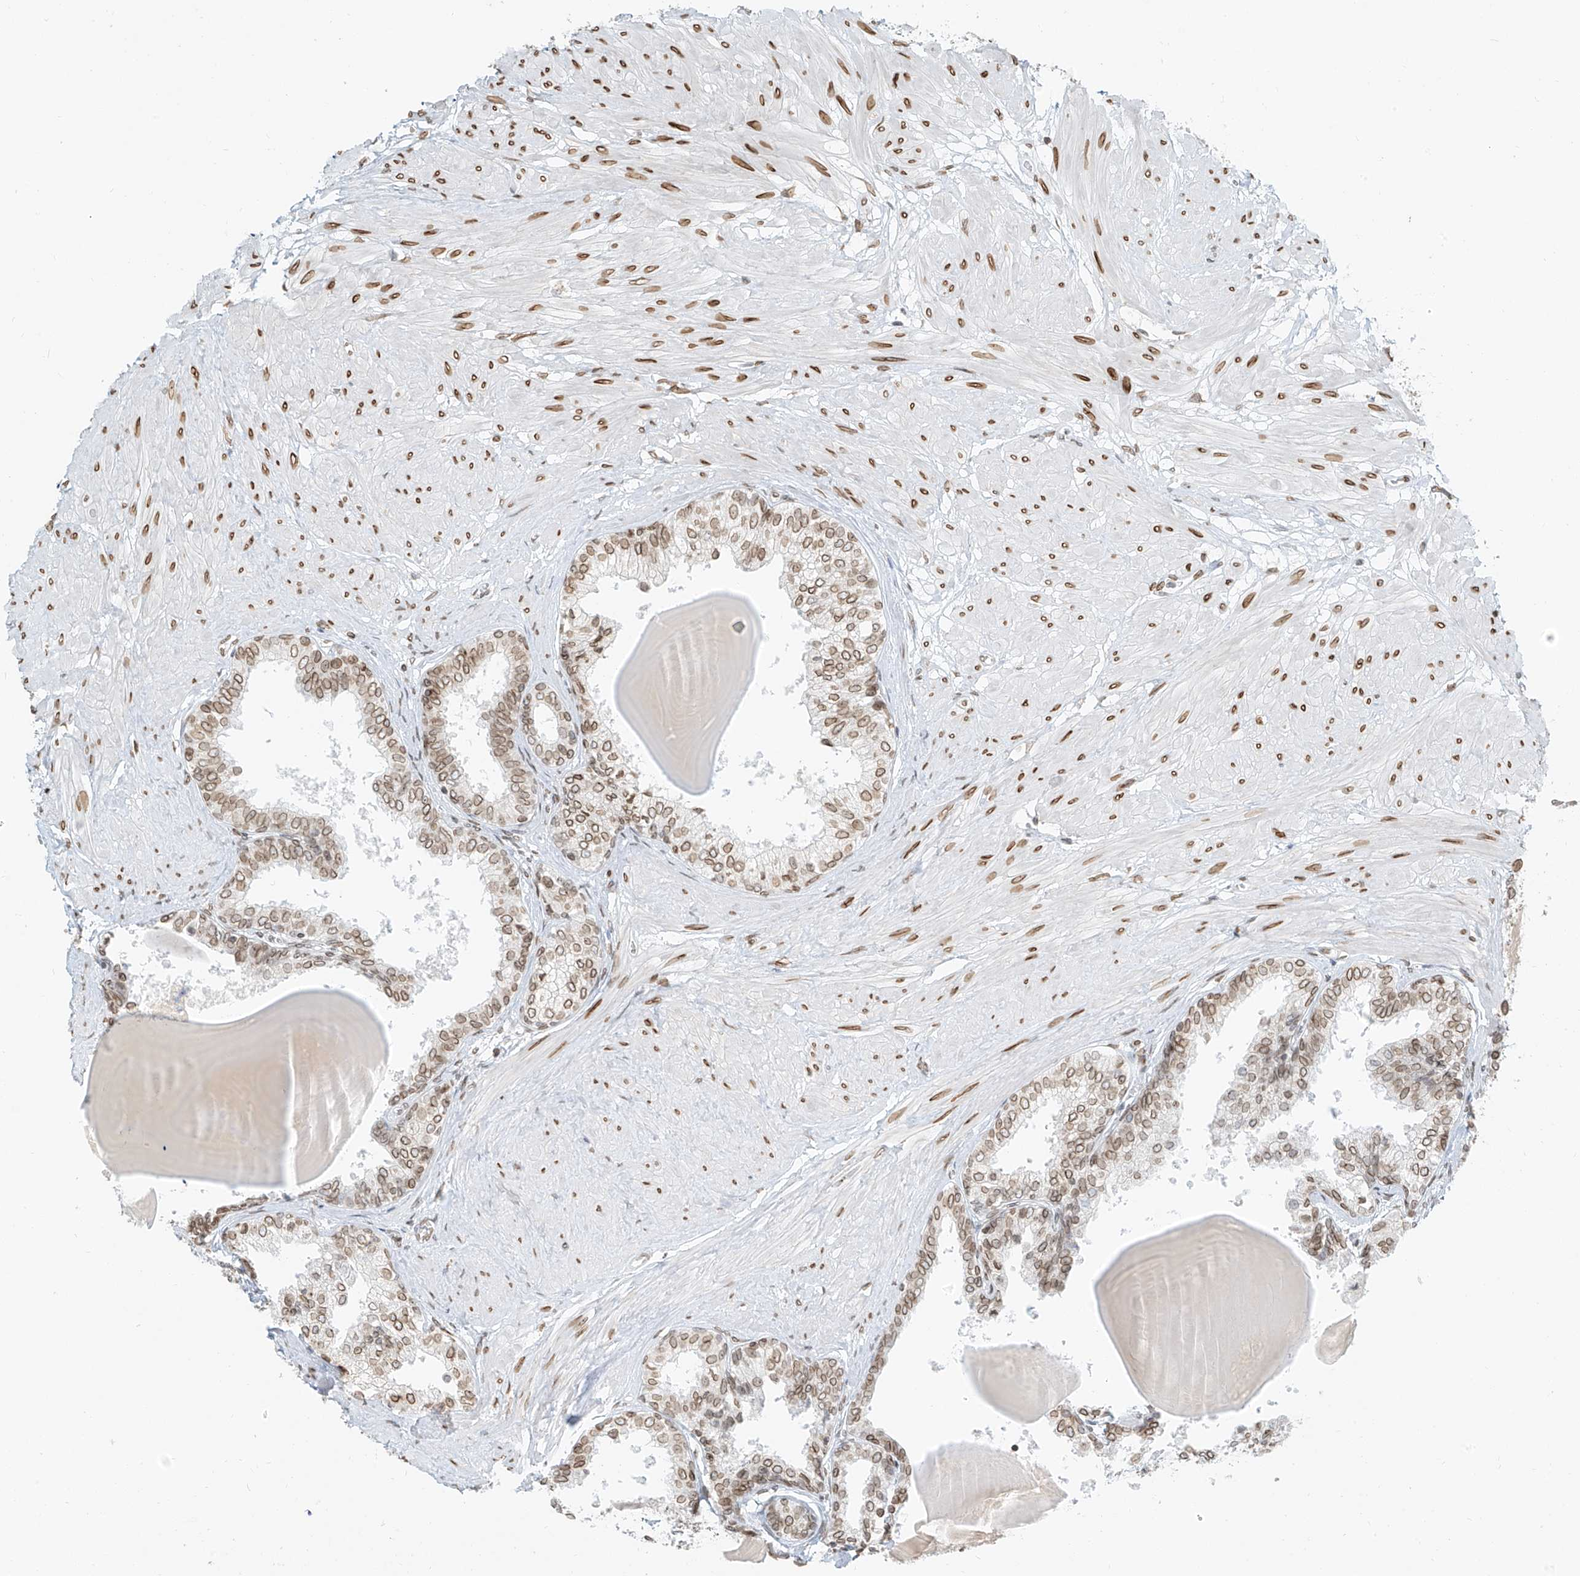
{"staining": {"intensity": "moderate", "quantity": "25%-75%", "location": "cytoplasmic/membranous,nuclear"}, "tissue": "prostate", "cell_type": "Glandular cells", "image_type": "normal", "snomed": [{"axis": "morphology", "description": "Normal tissue, NOS"}, {"axis": "topography", "description": "Prostate"}], "caption": "Immunohistochemical staining of benign prostate shows moderate cytoplasmic/membranous,nuclear protein expression in about 25%-75% of glandular cells.", "gene": "SAMD15", "patient": {"sex": "male", "age": 48}}